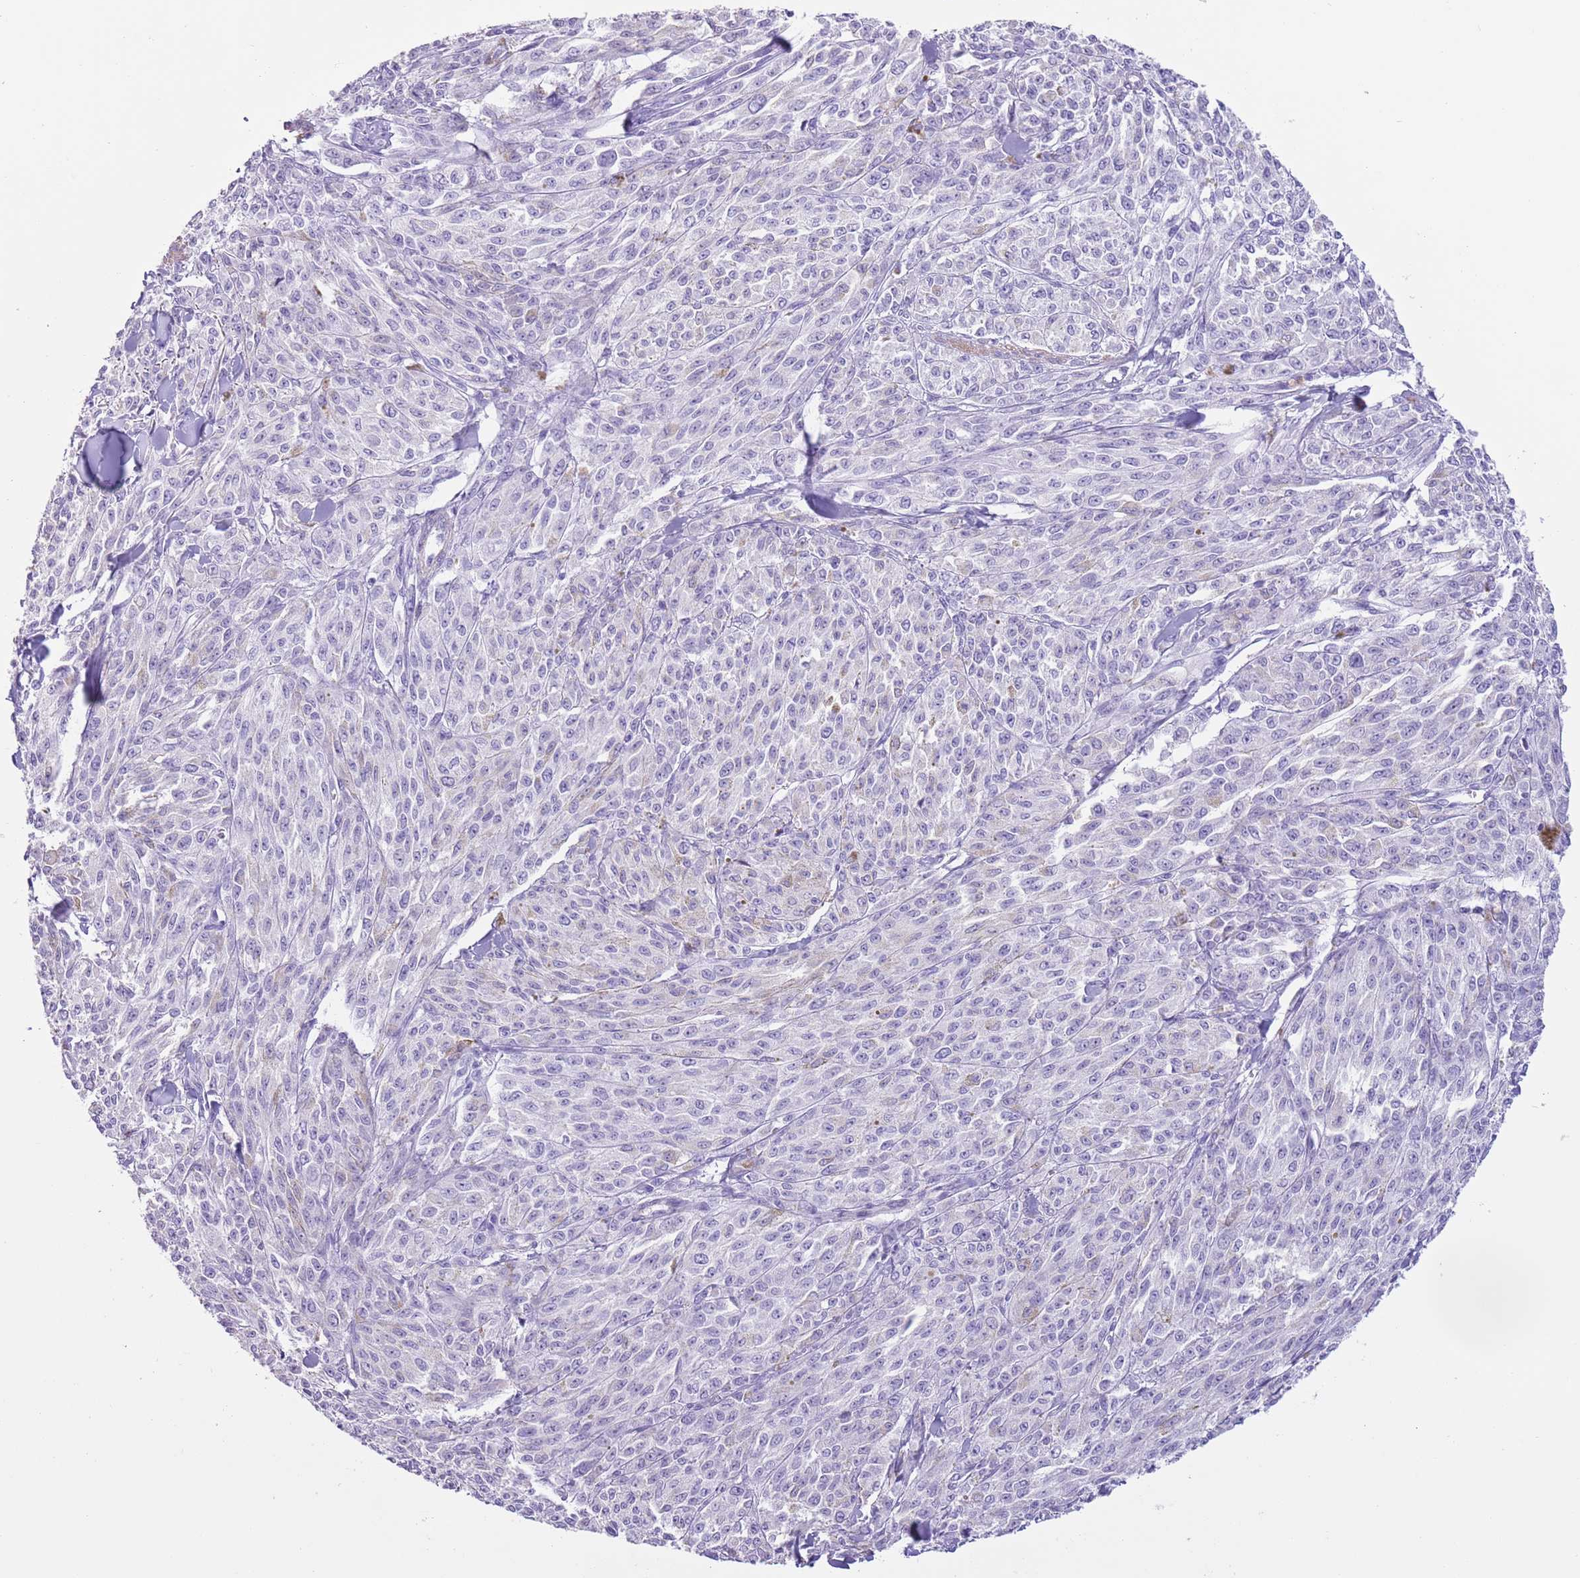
{"staining": {"intensity": "negative", "quantity": "none", "location": "none"}, "tissue": "melanoma", "cell_type": "Tumor cells", "image_type": "cancer", "snomed": [{"axis": "morphology", "description": "Malignant melanoma, NOS"}, {"axis": "topography", "description": "Skin"}], "caption": "Human malignant melanoma stained for a protein using immunohistochemistry demonstrates no expression in tumor cells.", "gene": "SLC7A14", "patient": {"sex": "female", "age": 52}}